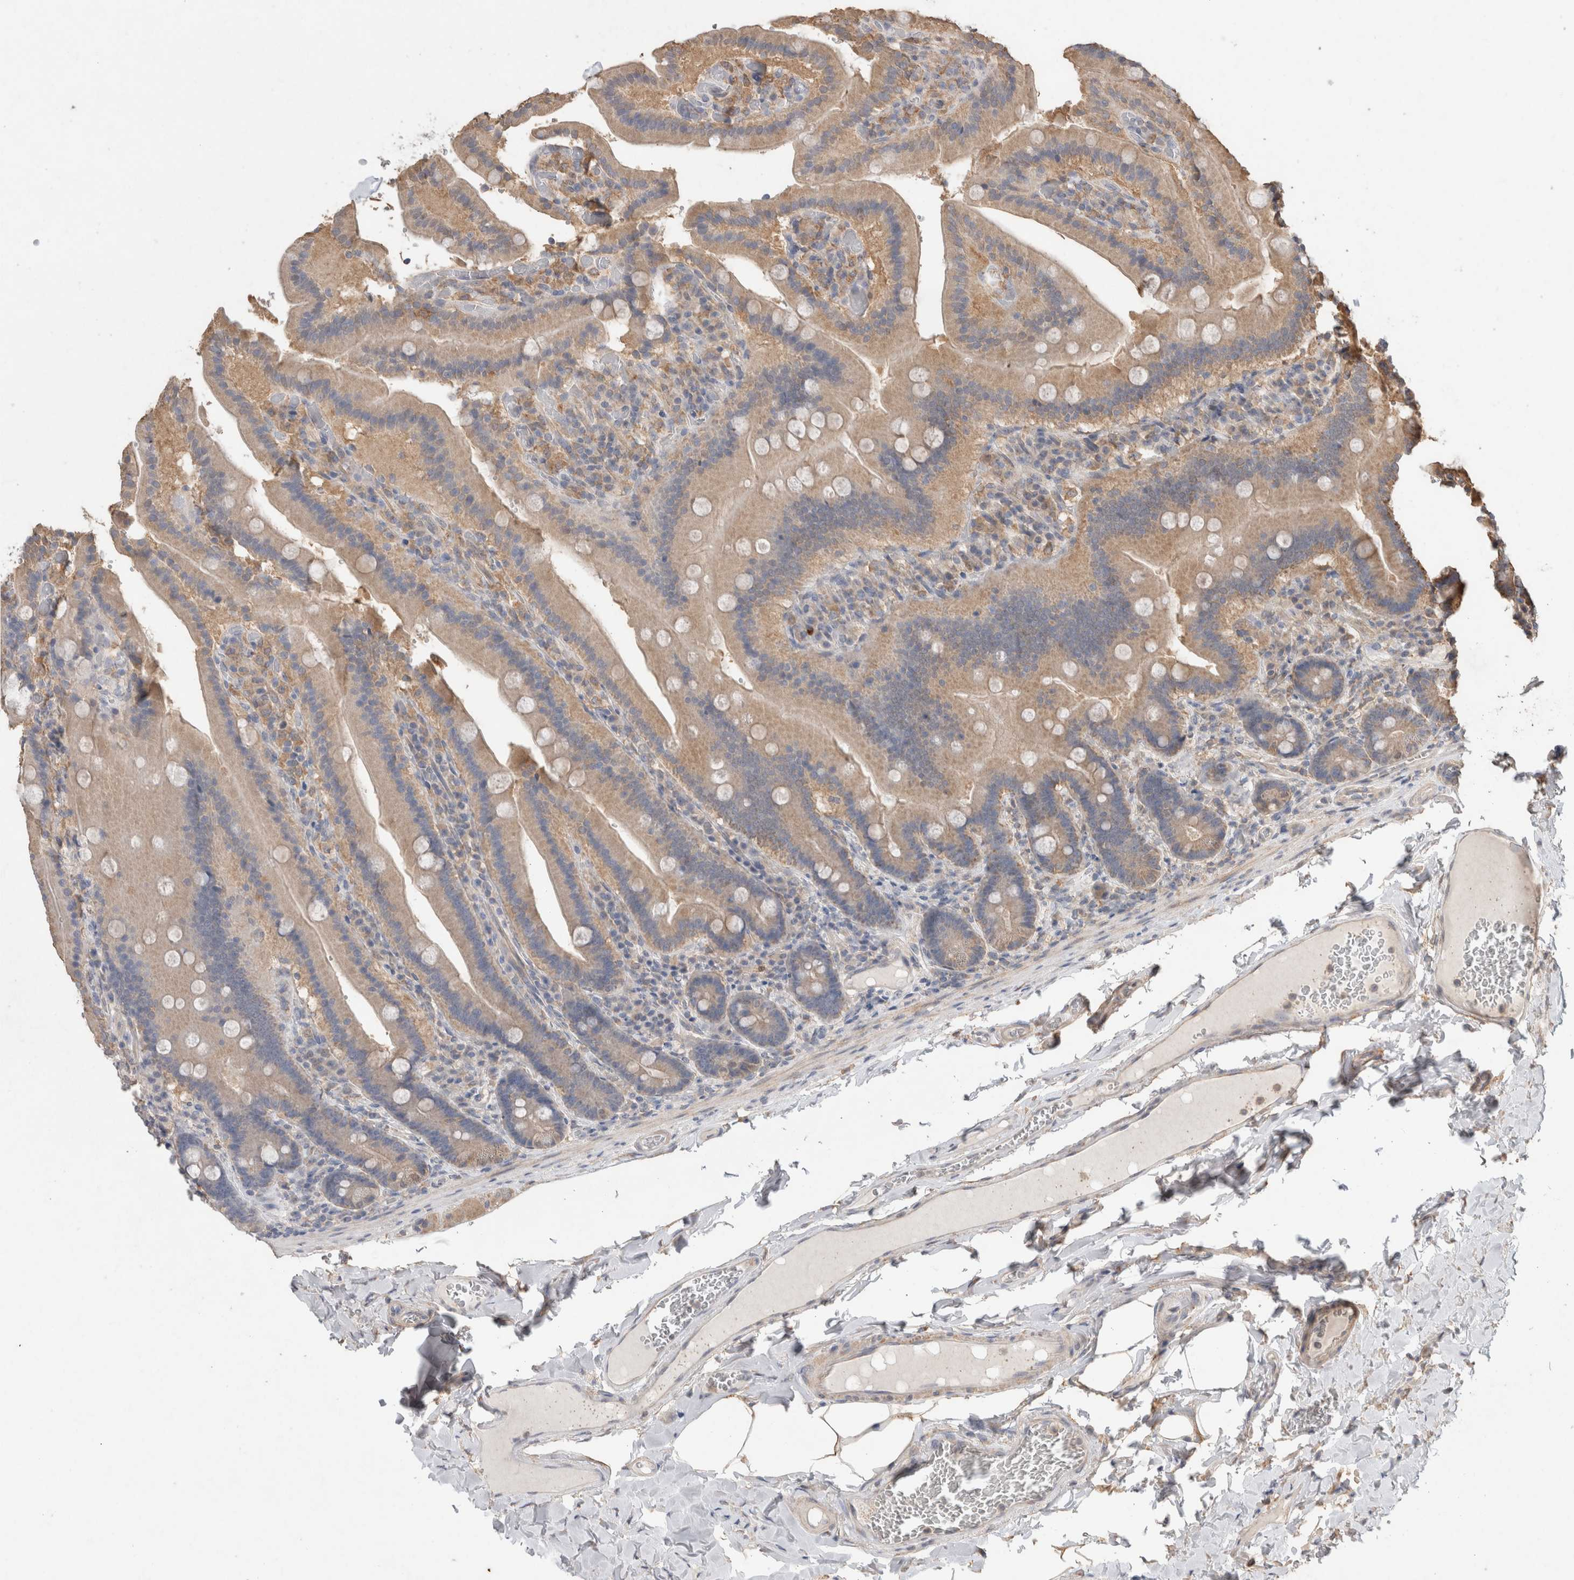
{"staining": {"intensity": "weak", "quantity": ">75%", "location": "cytoplasmic/membranous"}, "tissue": "duodenum", "cell_type": "Glandular cells", "image_type": "normal", "snomed": [{"axis": "morphology", "description": "Normal tissue, NOS"}, {"axis": "topography", "description": "Duodenum"}], "caption": "Duodenum stained with DAB immunohistochemistry exhibits low levels of weak cytoplasmic/membranous positivity in approximately >75% of glandular cells.", "gene": "RAB14", "patient": {"sex": "female", "age": 62}}